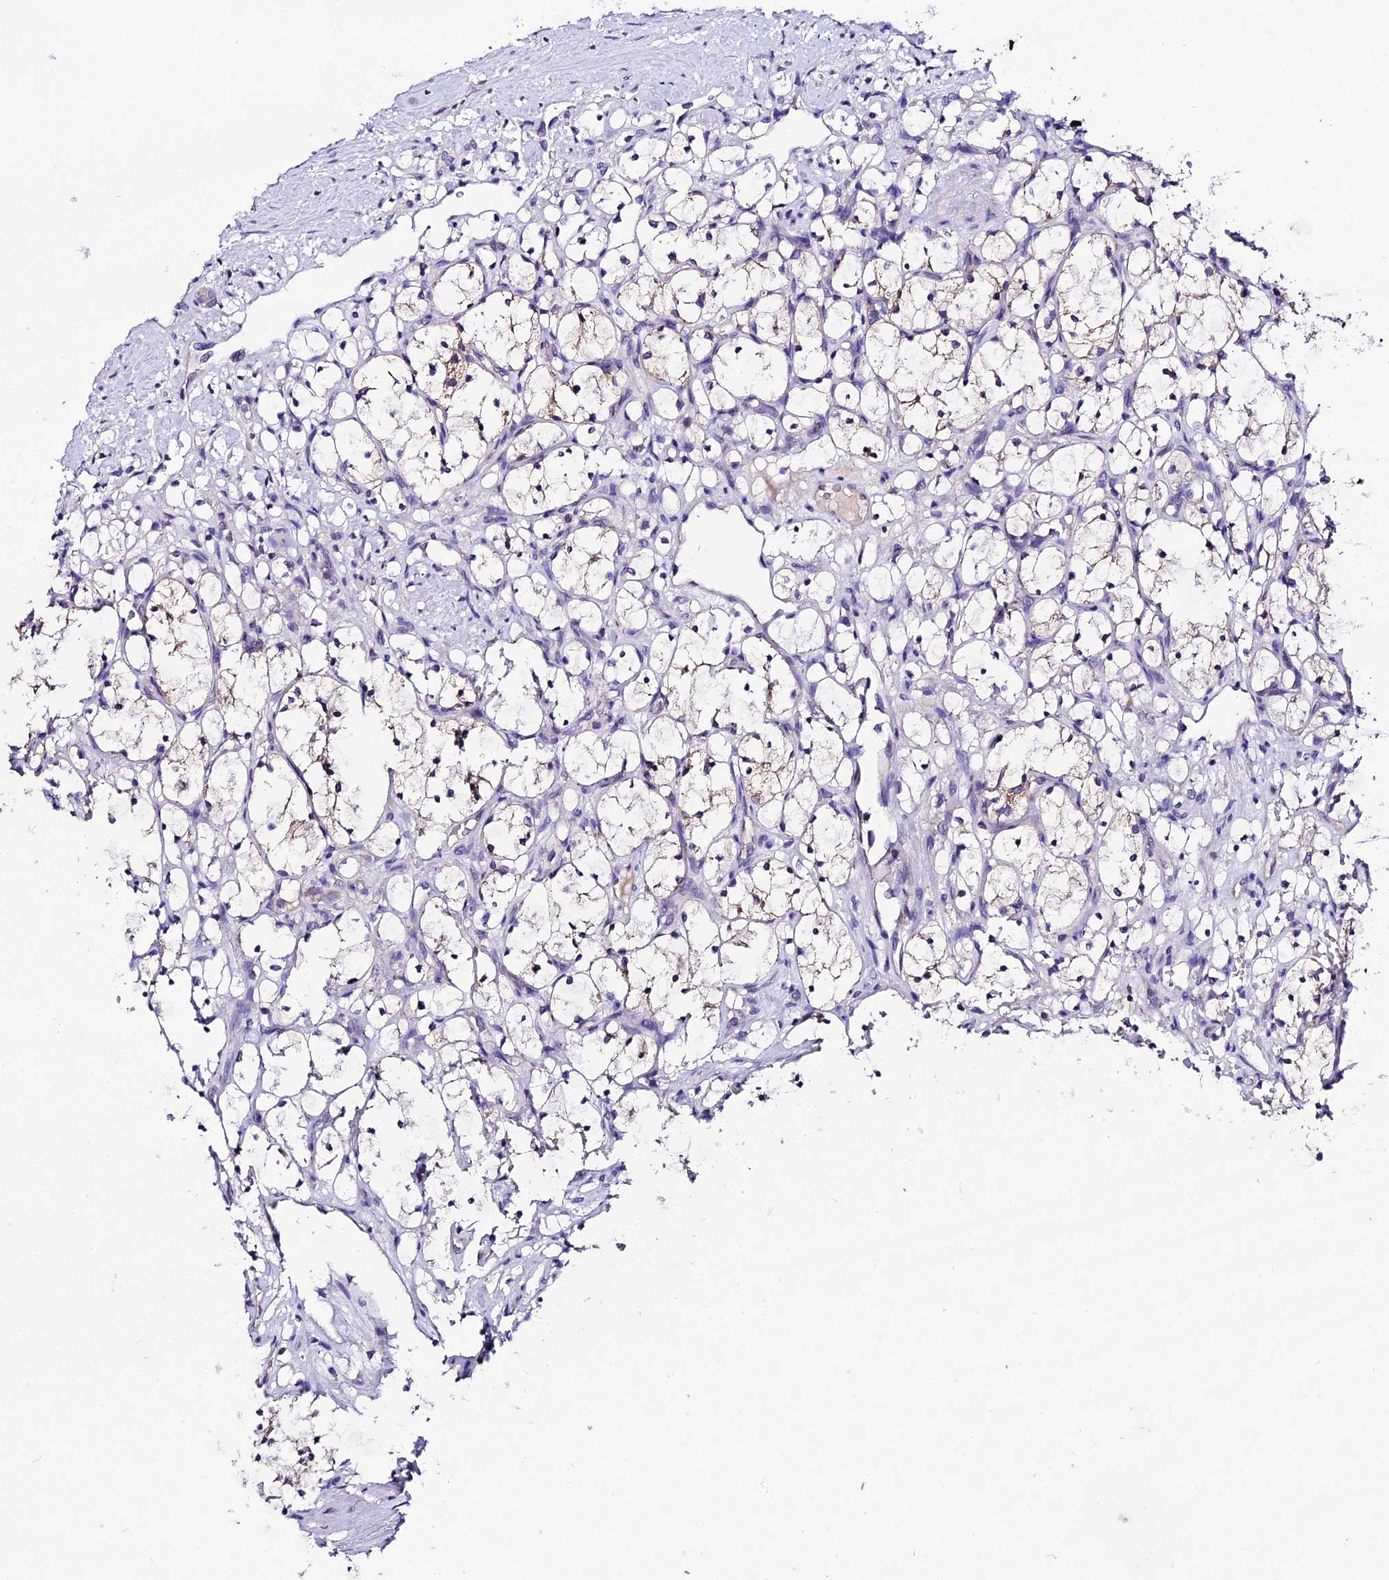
{"staining": {"intensity": "negative", "quantity": "none", "location": "none"}, "tissue": "renal cancer", "cell_type": "Tumor cells", "image_type": "cancer", "snomed": [{"axis": "morphology", "description": "Adenocarcinoma, NOS"}, {"axis": "topography", "description": "Kidney"}], "caption": "This is an immunohistochemistry micrograph of human renal cancer (adenocarcinoma). There is no expression in tumor cells.", "gene": "LGALS7", "patient": {"sex": "female", "age": 69}}